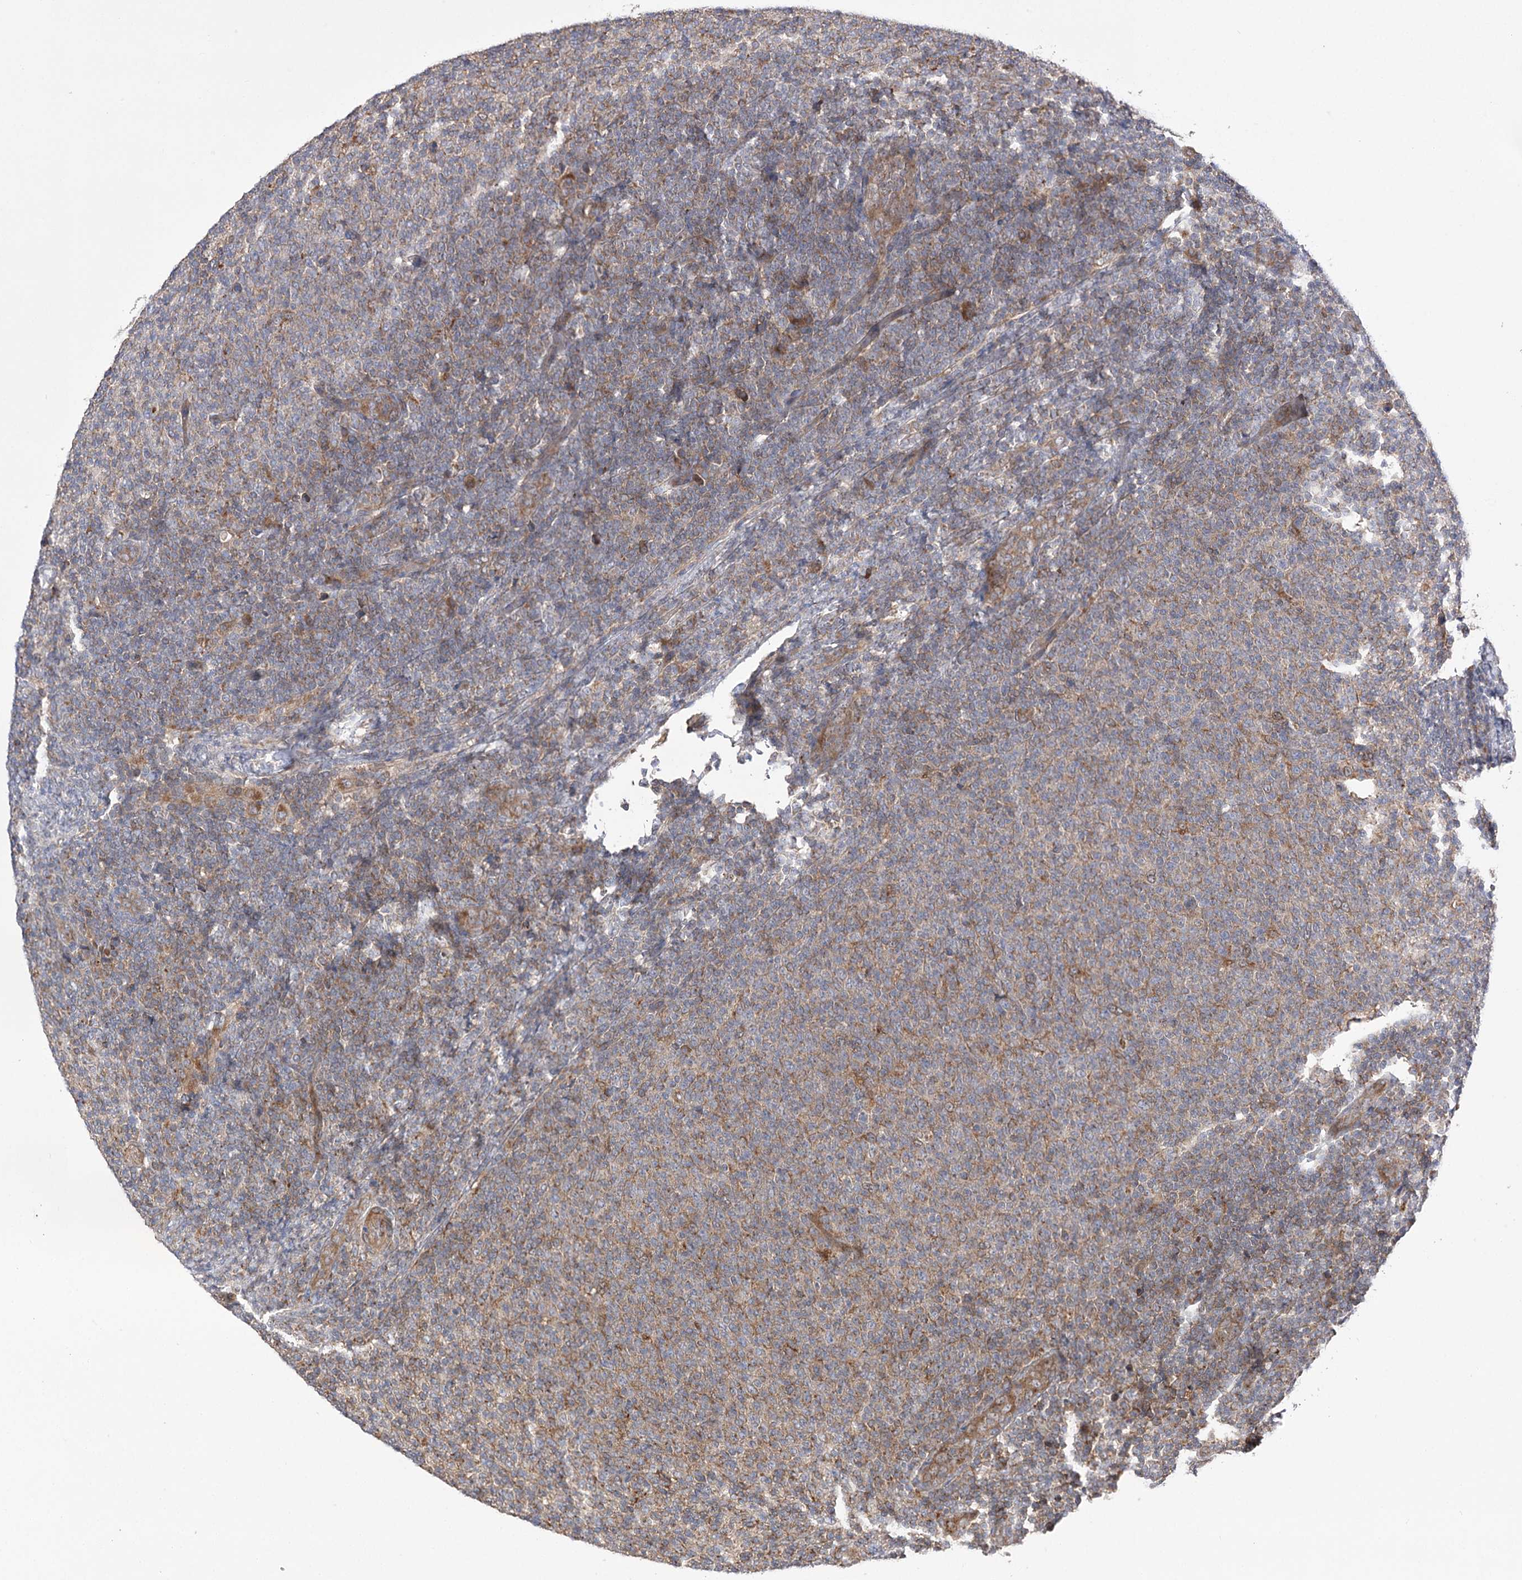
{"staining": {"intensity": "weak", "quantity": "25%-75%", "location": "cytoplasmic/membranous"}, "tissue": "lymphoma", "cell_type": "Tumor cells", "image_type": "cancer", "snomed": [{"axis": "morphology", "description": "Malignant lymphoma, non-Hodgkin's type, Low grade"}, {"axis": "topography", "description": "Lymph node"}], "caption": "Weak cytoplasmic/membranous expression for a protein is identified in approximately 25%-75% of tumor cells of lymphoma using IHC.", "gene": "VPS37B", "patient": {"sex": "male", "age": 66}}